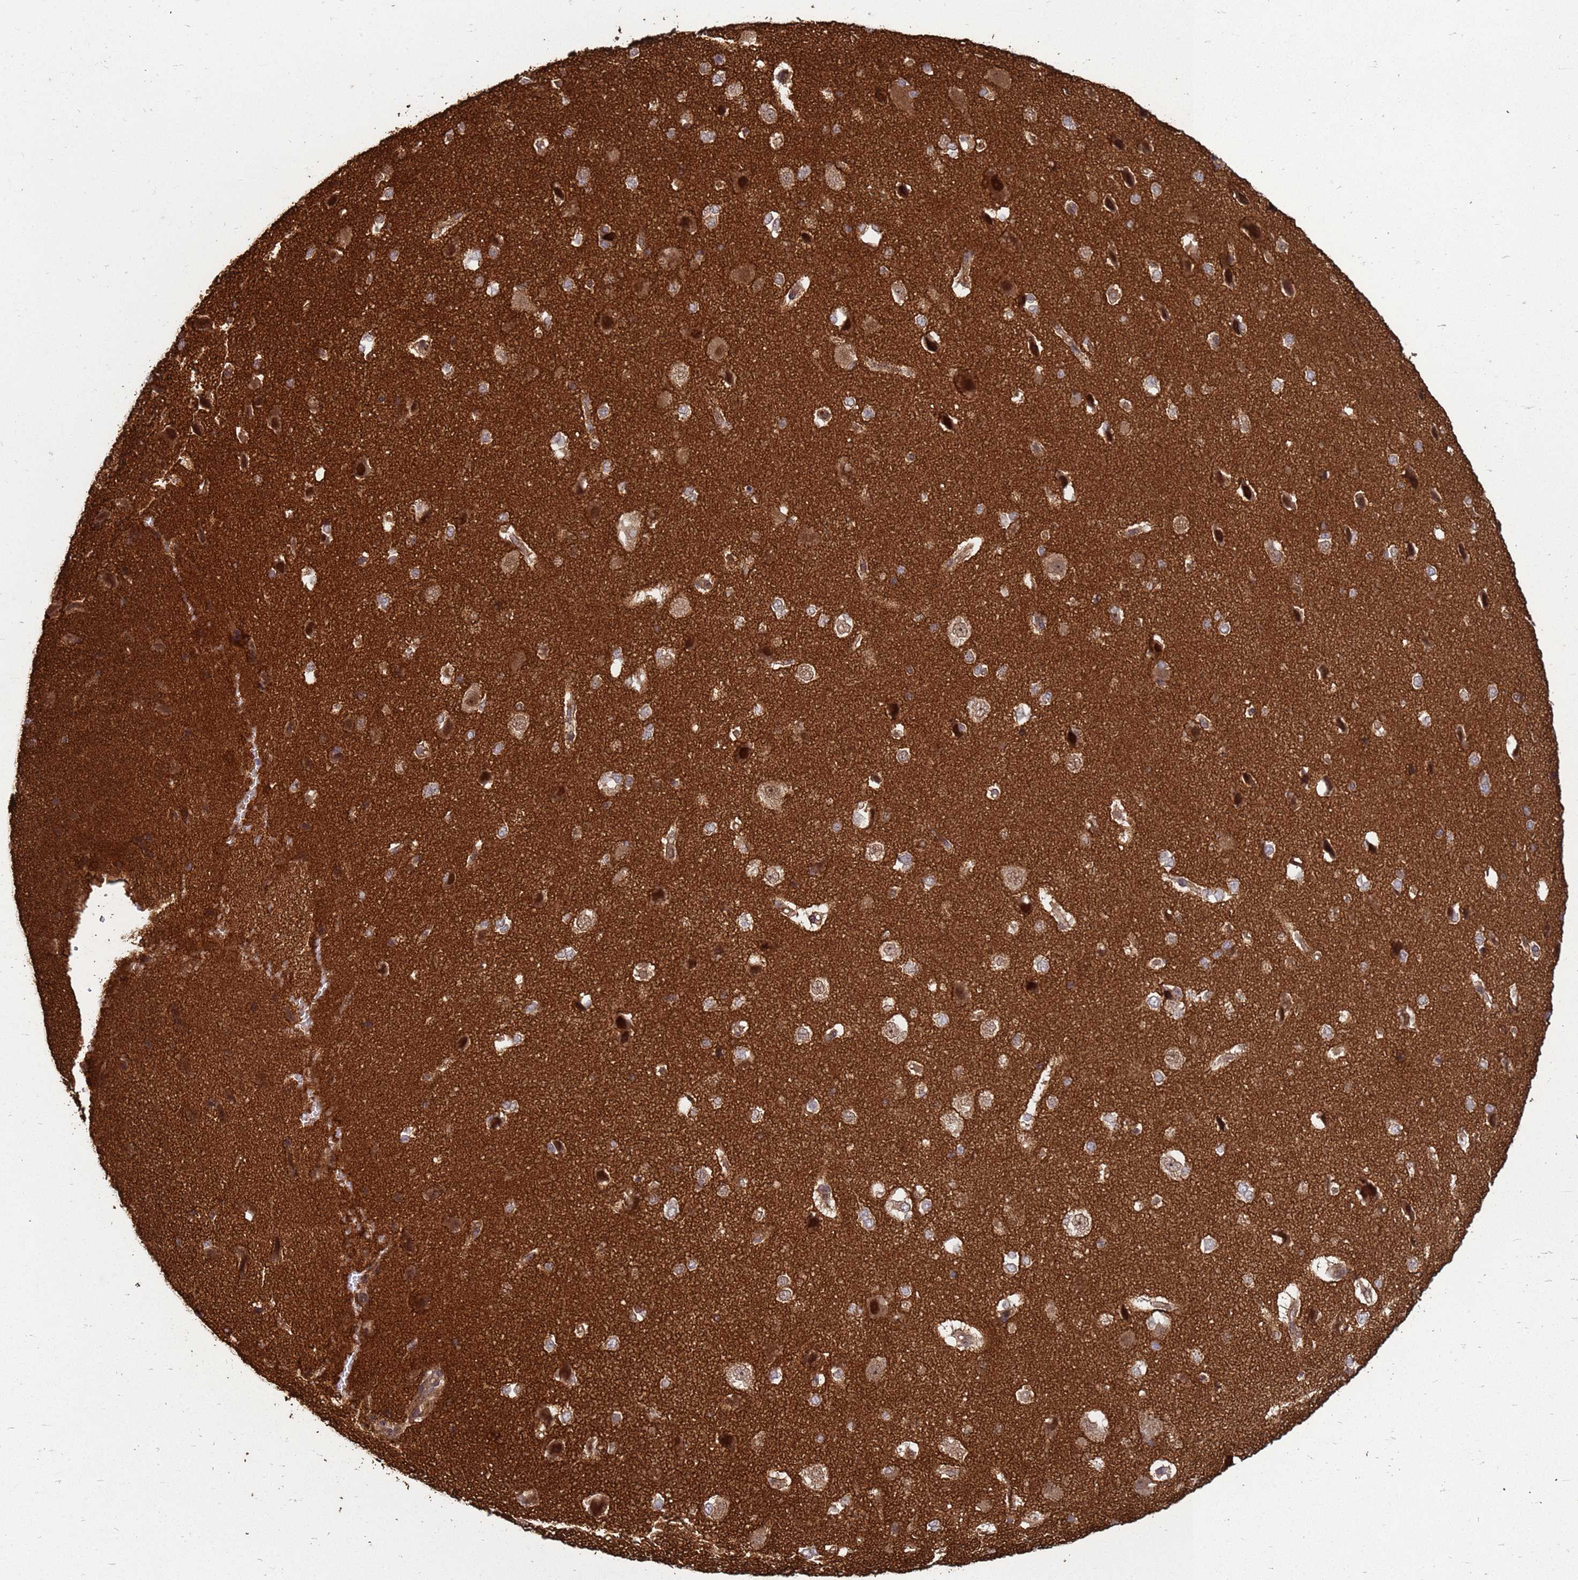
{"staining": {"intensity": "moderate", "quantity": ">75%", "location": "cytoplasmic/membranous"}, "tissue": "cerebral cortex", "cell_type": "Endothelial cells", "image_type": "normal", "snomed": [{"axis": "morphology", "description": "Normal tissue, NOS"}, {"axis": "morphology", "description": "Developmental malformation"}, {"axis": "topography", "description": "Cerebral cortex"}], "caption": "This micrograph displays IHC staining of unremarkable cerebral cortex, with medium moderate cytoplasmic/membranous expression in approximately >75% of endothelial cells.", "gene": "CRBN", "patient": {"sex": "female", "age": 30}}